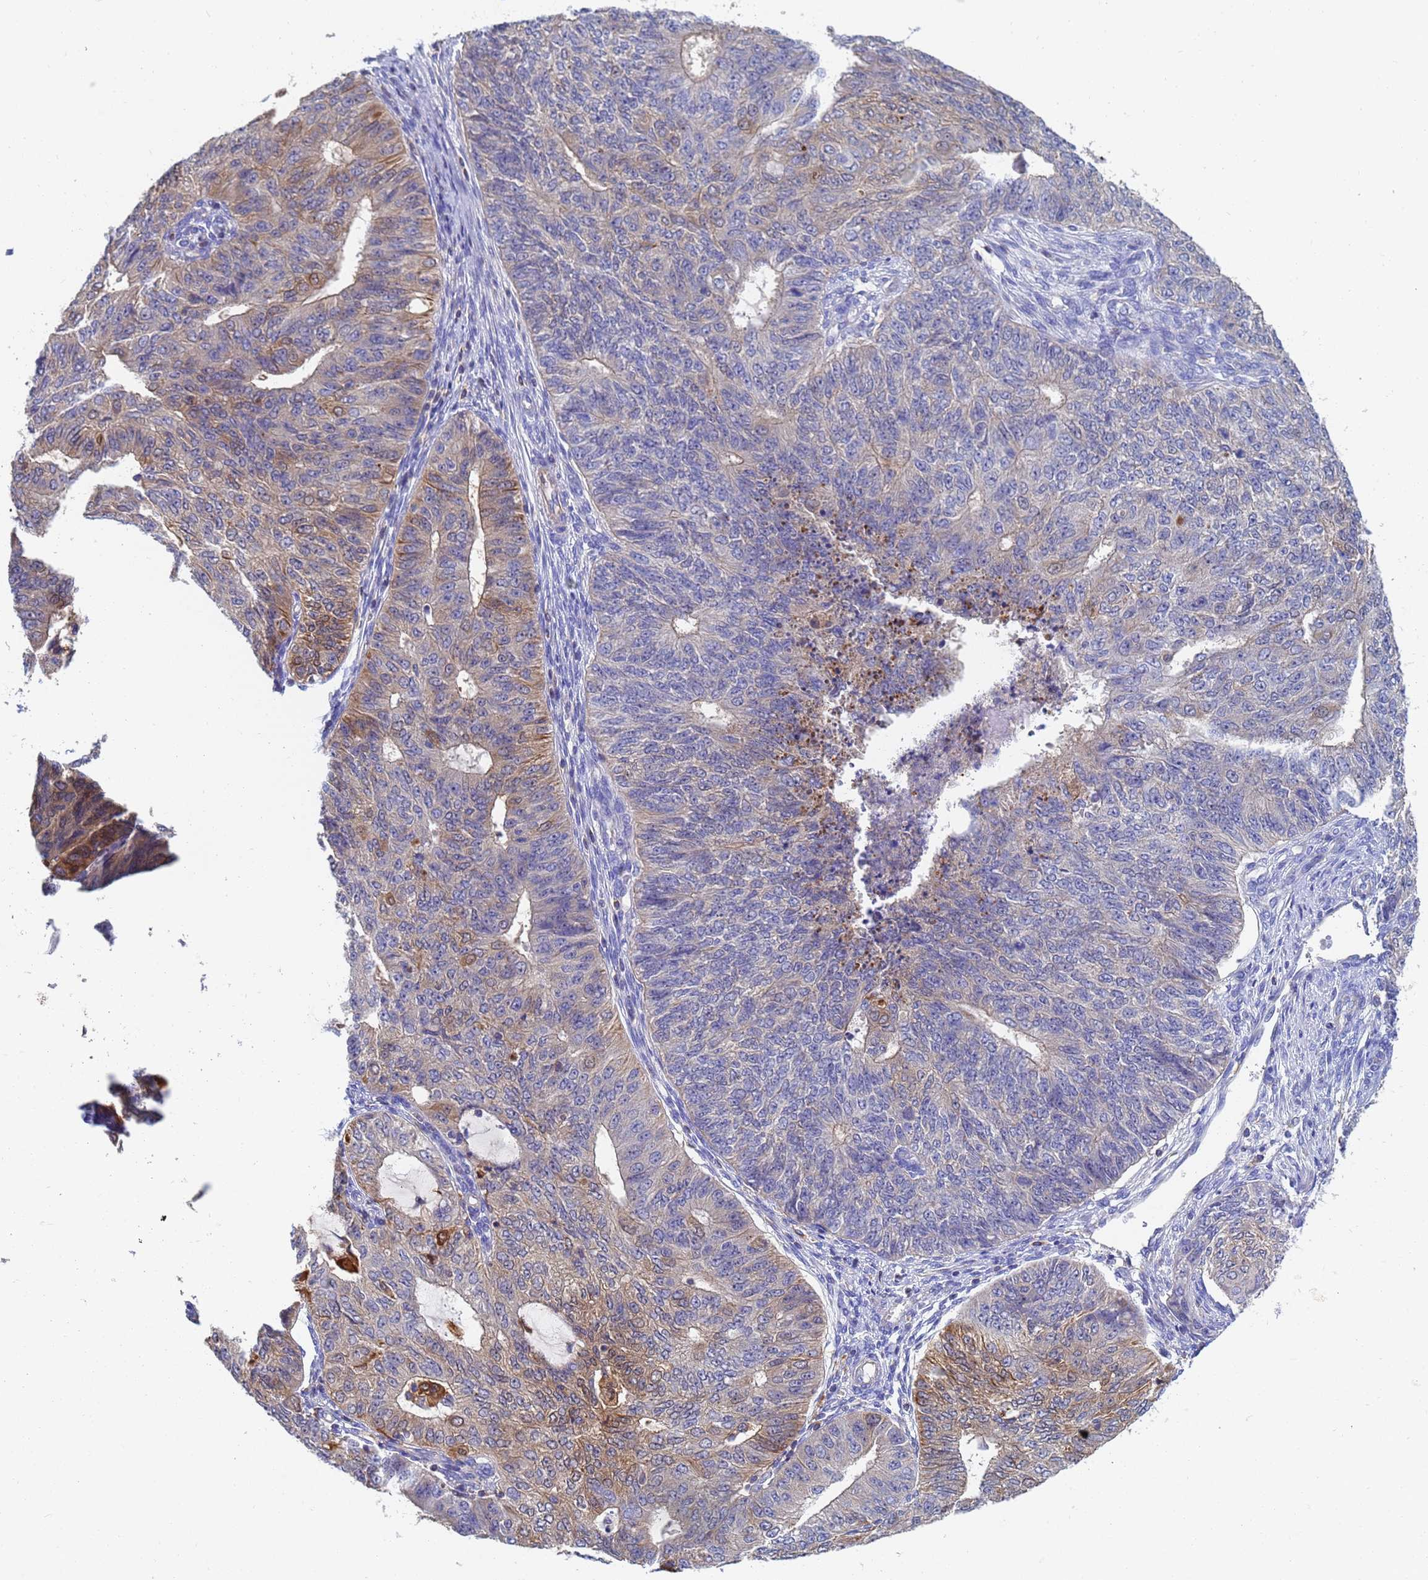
{"staining": {"intensity": "moderate", "quantity": "25%-75%", "location": "cytoplasmic/membranous"}, "tissue": "endometrial cancer", "cell_type": "Tumor cells", "image_type": "cancer", "snomed": [{"axis": "morphology", "description": "Adenocarcinoma, NOS"}, {"axis": "topography", "description": "Endometrium"}], "caption": "Immunohistochemistry of endometrial adenocarcinoma exhibits medium levels of moderate cytoplasmic/membranous positivity in about 25%-75% of tumor cells.", "gene": "GCHFR", "patient": {"sex": "female", "age": 32}}